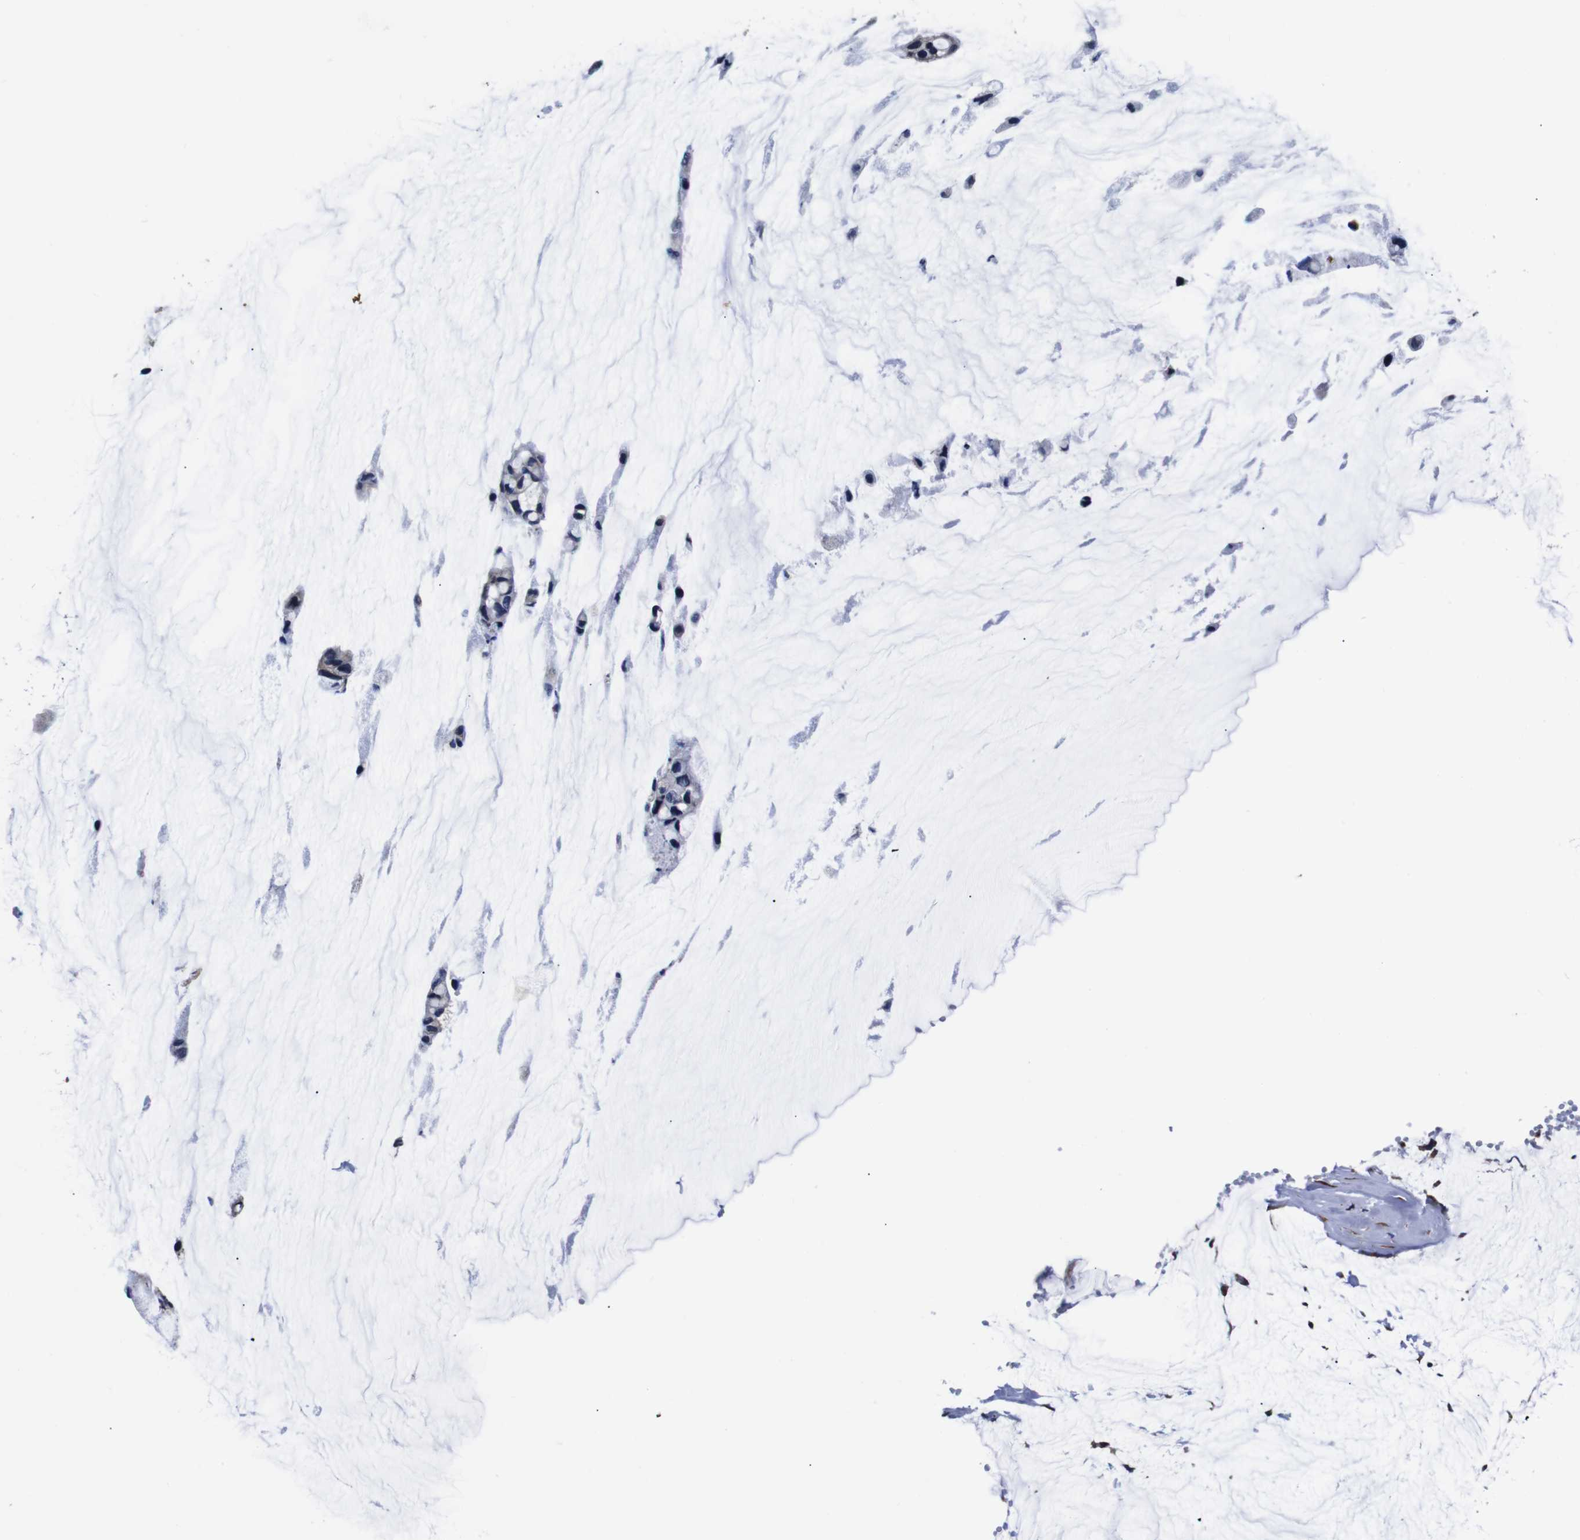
{"staining": {"intensity": "negative", "quantity": "none", "location": "none"}, "tissue": "ovarian cancer", "cell_type": "Tumor cells", "image_type": "cancer", "snomed": [{"axis": "morphology", "description": "Cystadenocarcinoma, mucinous, NOS"}, {"axis": "topography", "description": "Ovary"}], "caption": "The histopathology image exhibits no significant positivity in tumor cells of ovarian mucinous cystadenocarcinoma.", "gene": "PPIB", "patient": {"sex": "female", "age": 39}}